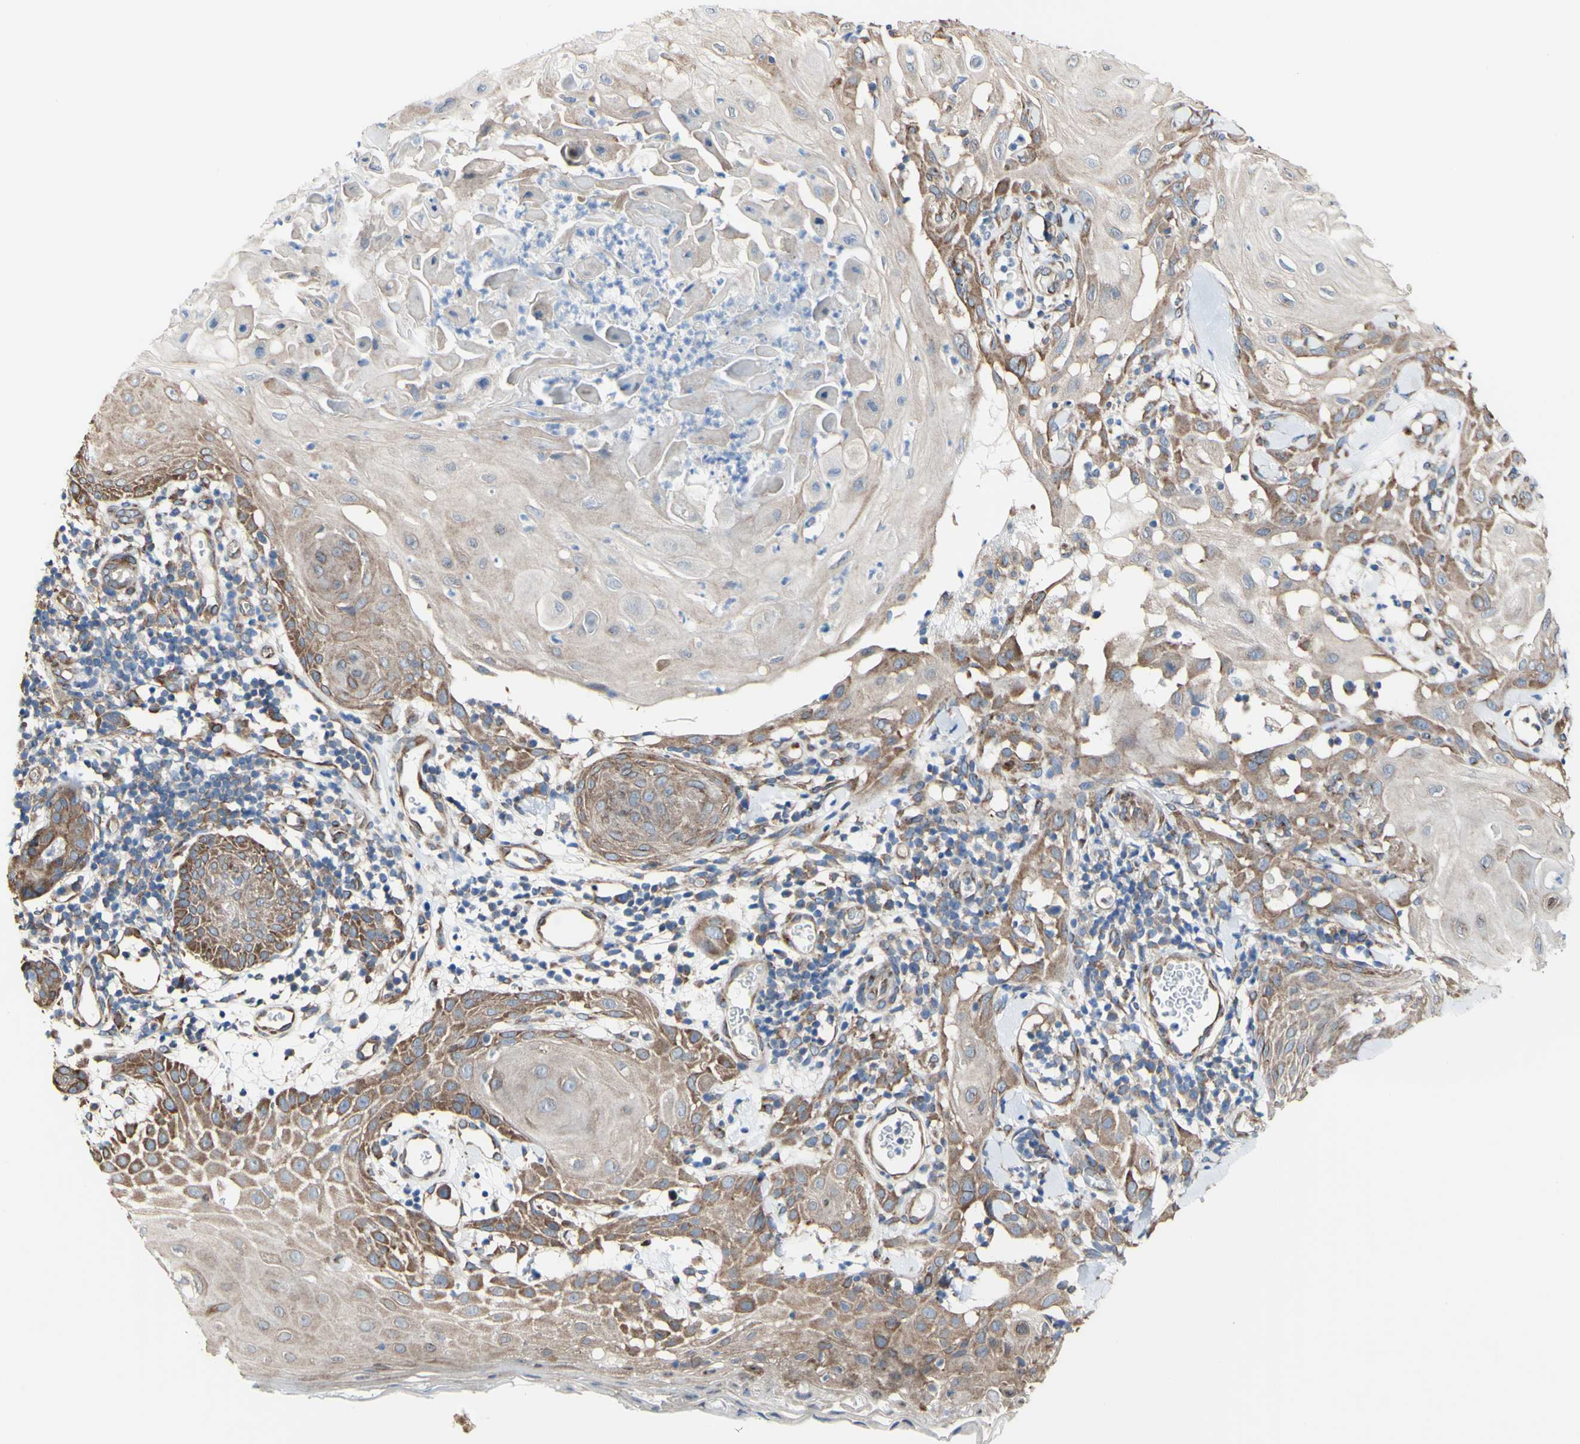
{"staining": {"intensity": "moderate", "quantity": "25%-75%", "location": "cytoplasmic/membranous"}, "tissue": "skin cancer", "cell_type": "Tumor cells", "image_type": "cancer", "snomed": [{"axis": "morphology", "description": "Squamous cell carcinoma, NOS"}, {"axis": "topography", "description": "Skin"}], "caption": "Immunohistochemical staining of skin squamous cell carcinoma reveals moderate cytoplasmic/membranous protein positivity in approximately 25%-75% of tumor cells.", "gene": "LRIG3", "patient": {"sex": "male", "age": 24}}